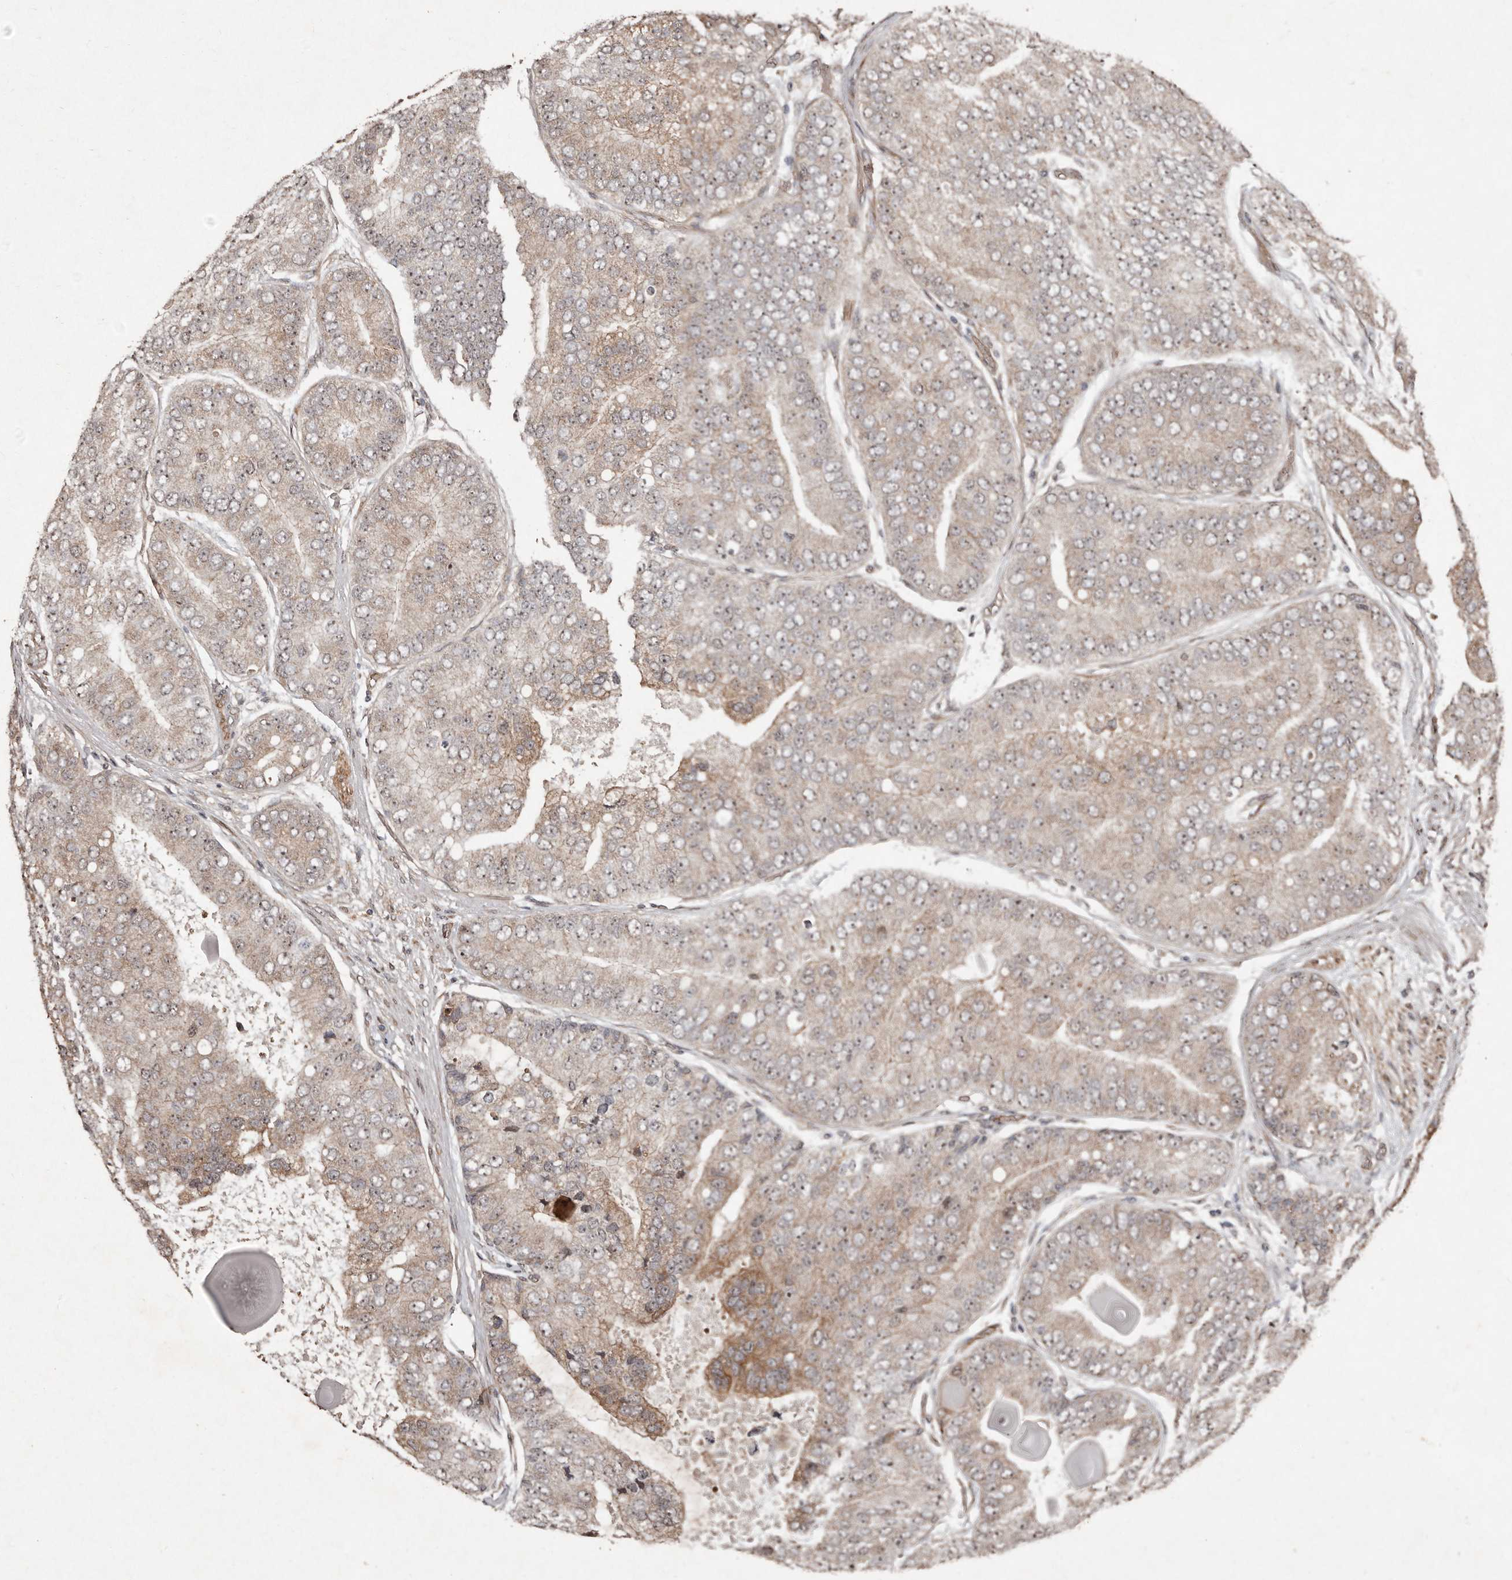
{"staining": {"intensity": "moderate", "quantity": "25%-75%", "location": "cytoplasmic/membranous,nuclear"}, "tissue": "prostate cancer", "cell_type": "Tumor cells", "image_type": "cancer", "snomed": [{"axis": "morphology", "description": "Adenocarcinoma, High grade"}, {"axis": "topography", "description": "Prostate"}], "caption": "Immunohistochemical staining of human prostate adenocarcinoma (high-grade) displays medium levels of moderate cytoplasmic/membranous and nuclear protein staining in approximately 25%-75% of tumor cells. The staining was performed using DAB (3,3'-diaminobenzidine) to visualize the protein expression in brown, while the nuclei were stained in blue with hematoxylin (Magnification: 20x).", "gene": "DIP2C", "patient": {"sex": "male", "age": 70}}